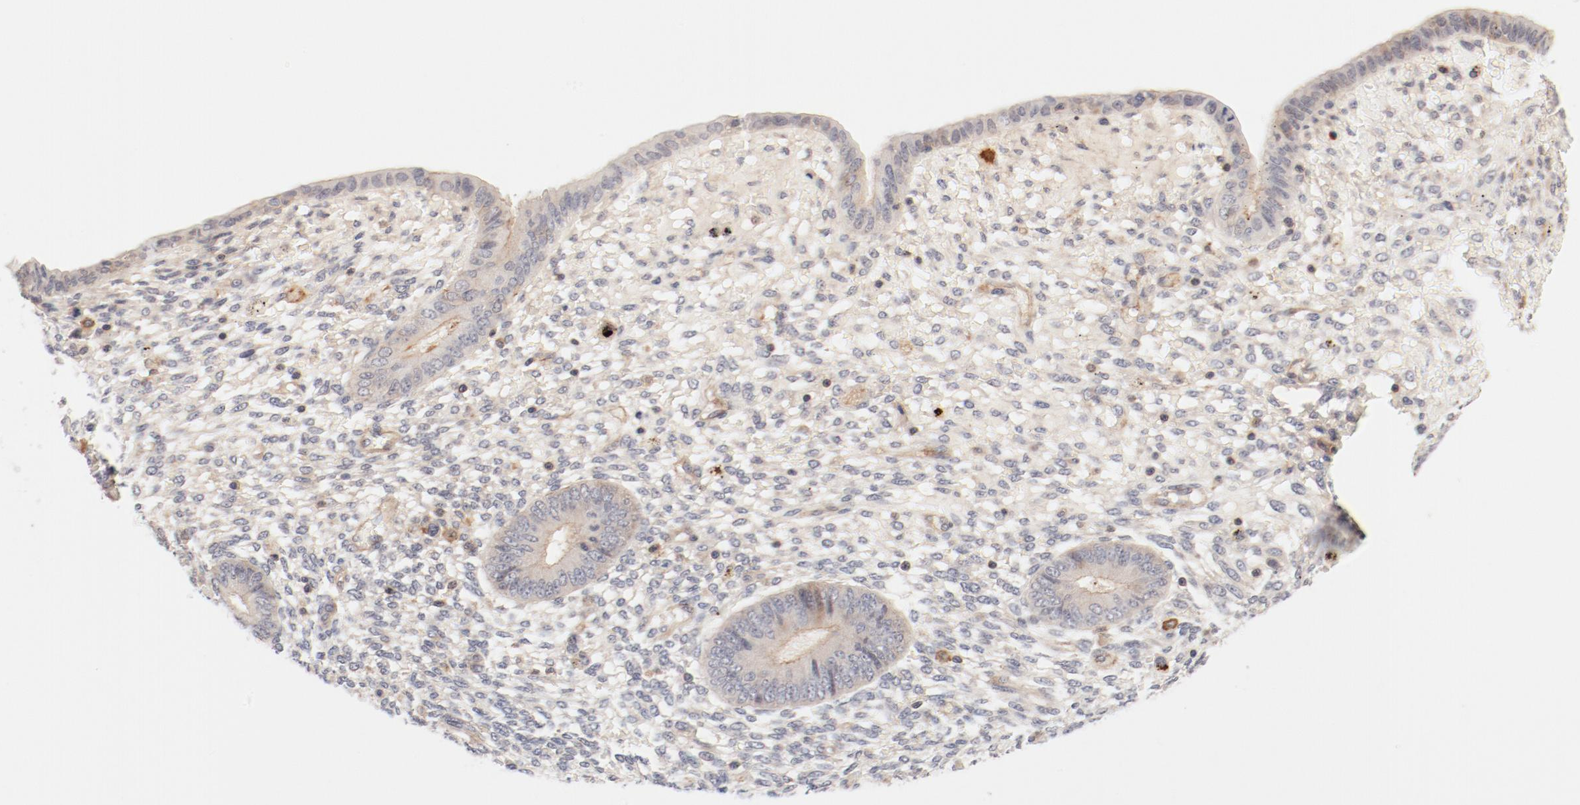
{"staining": {"intensity": "weak", "quantity": "<25%", "location": "cytoplasmic/membranous"}, "tissue": "endometrium", "cell_type": "Cells in endometrial stroma", "image_type": "normal", "snomed": [{"axis": "morphology", "description": "Normal tissue, NOS"}, {"axis": "topography", "description": "Endometrium"}], "caption": "Immunohistochemical staining of benign endometrium demonstrates no significant staining in cells in endometrial stroma.", "gene": "ZNF267", "patient": {"sex": "female", "age": 42}}